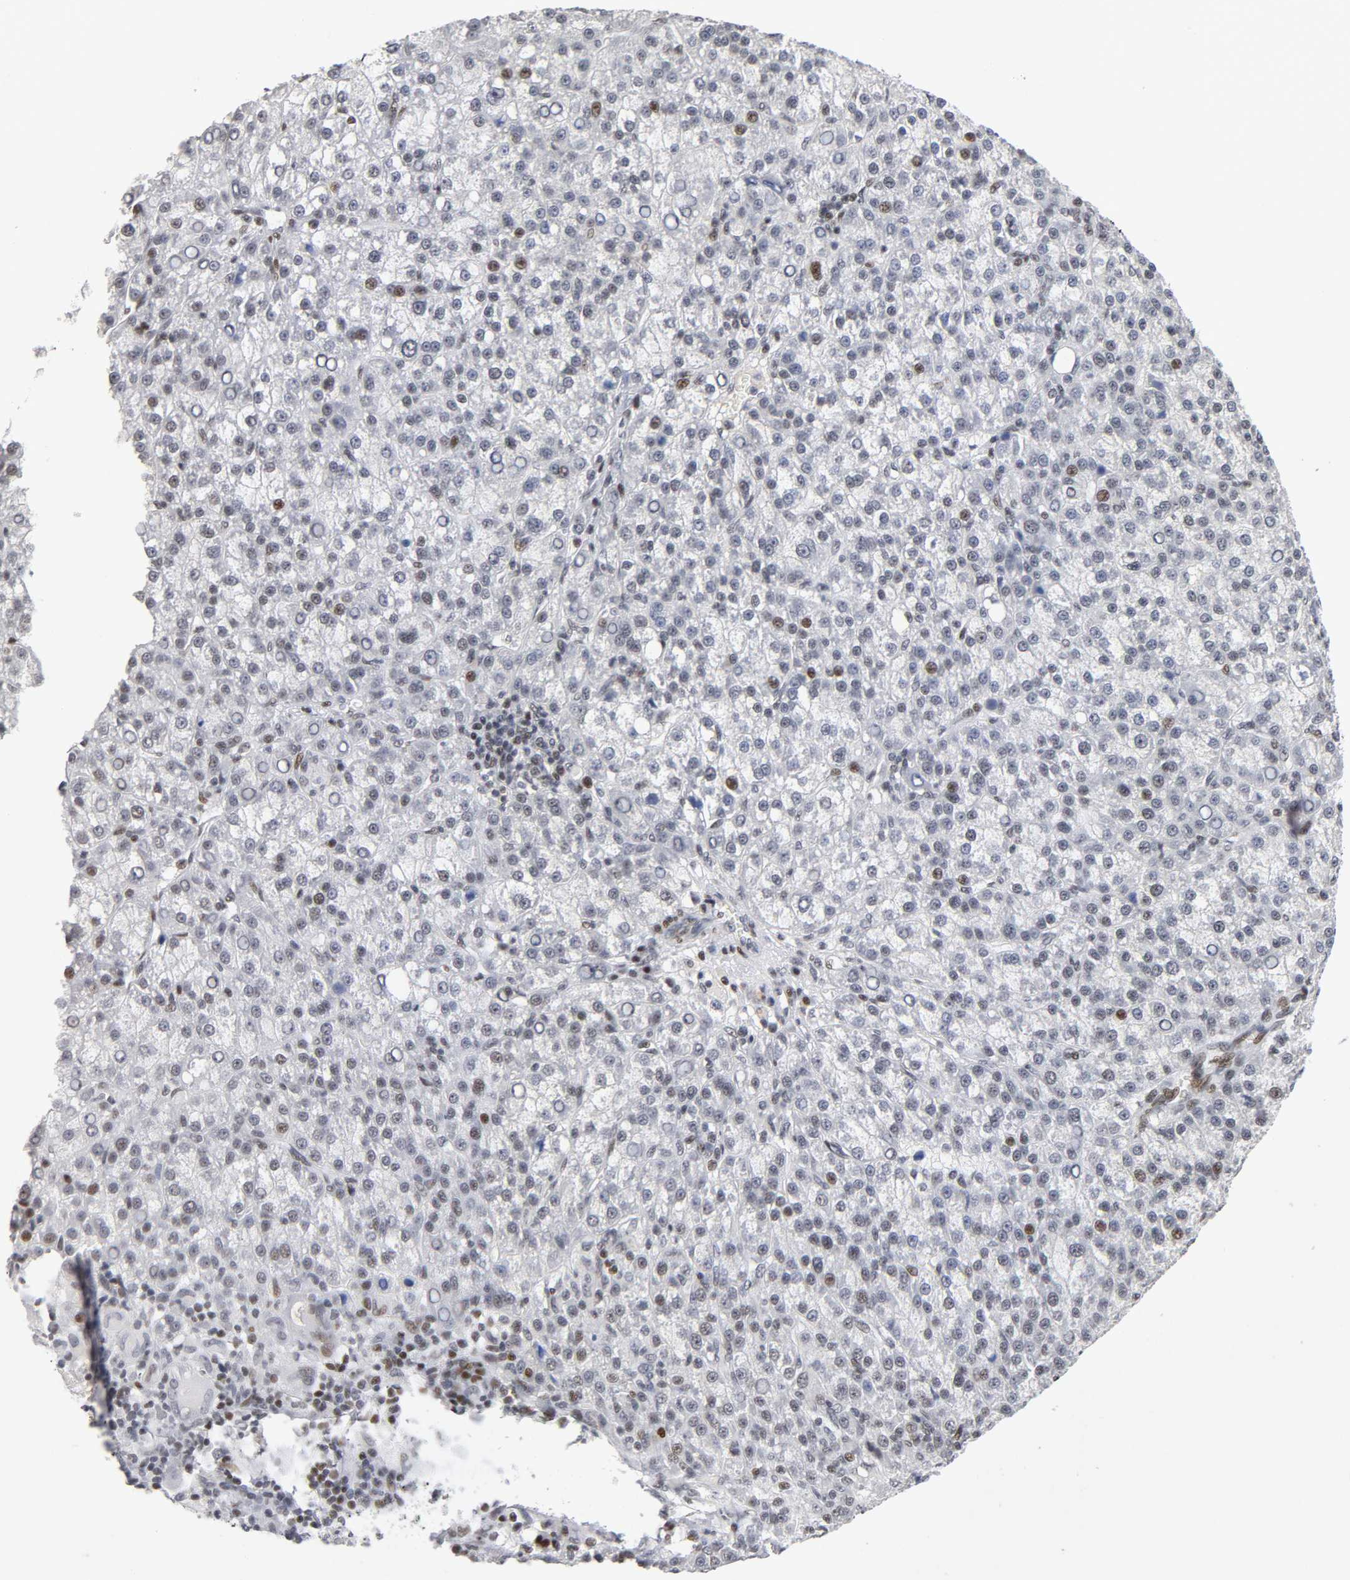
{"staining": {"intensity": "moderate", "quantity": "25%-75%", "location": "nuclear"}, "tissue": "liver cancer", "cell_type": "Tumor cells", "image_type": "cancer", "snomed": [{"axis": "morphology", "description": "Carcinoma, Hepatocellular, NOS"}, {"axis": "topography", "description": "Liver"}], "caption": "DAB (3,3'-diaminobenzidine) immunohistochemical staining of human liver cancer (hepatocellular carcinoma) shows moderate nuclear protein positivity in approximately 25%-75% of tumor cells.", "gene": "SP3", "patient": {"sex": "female", "age": 58}}